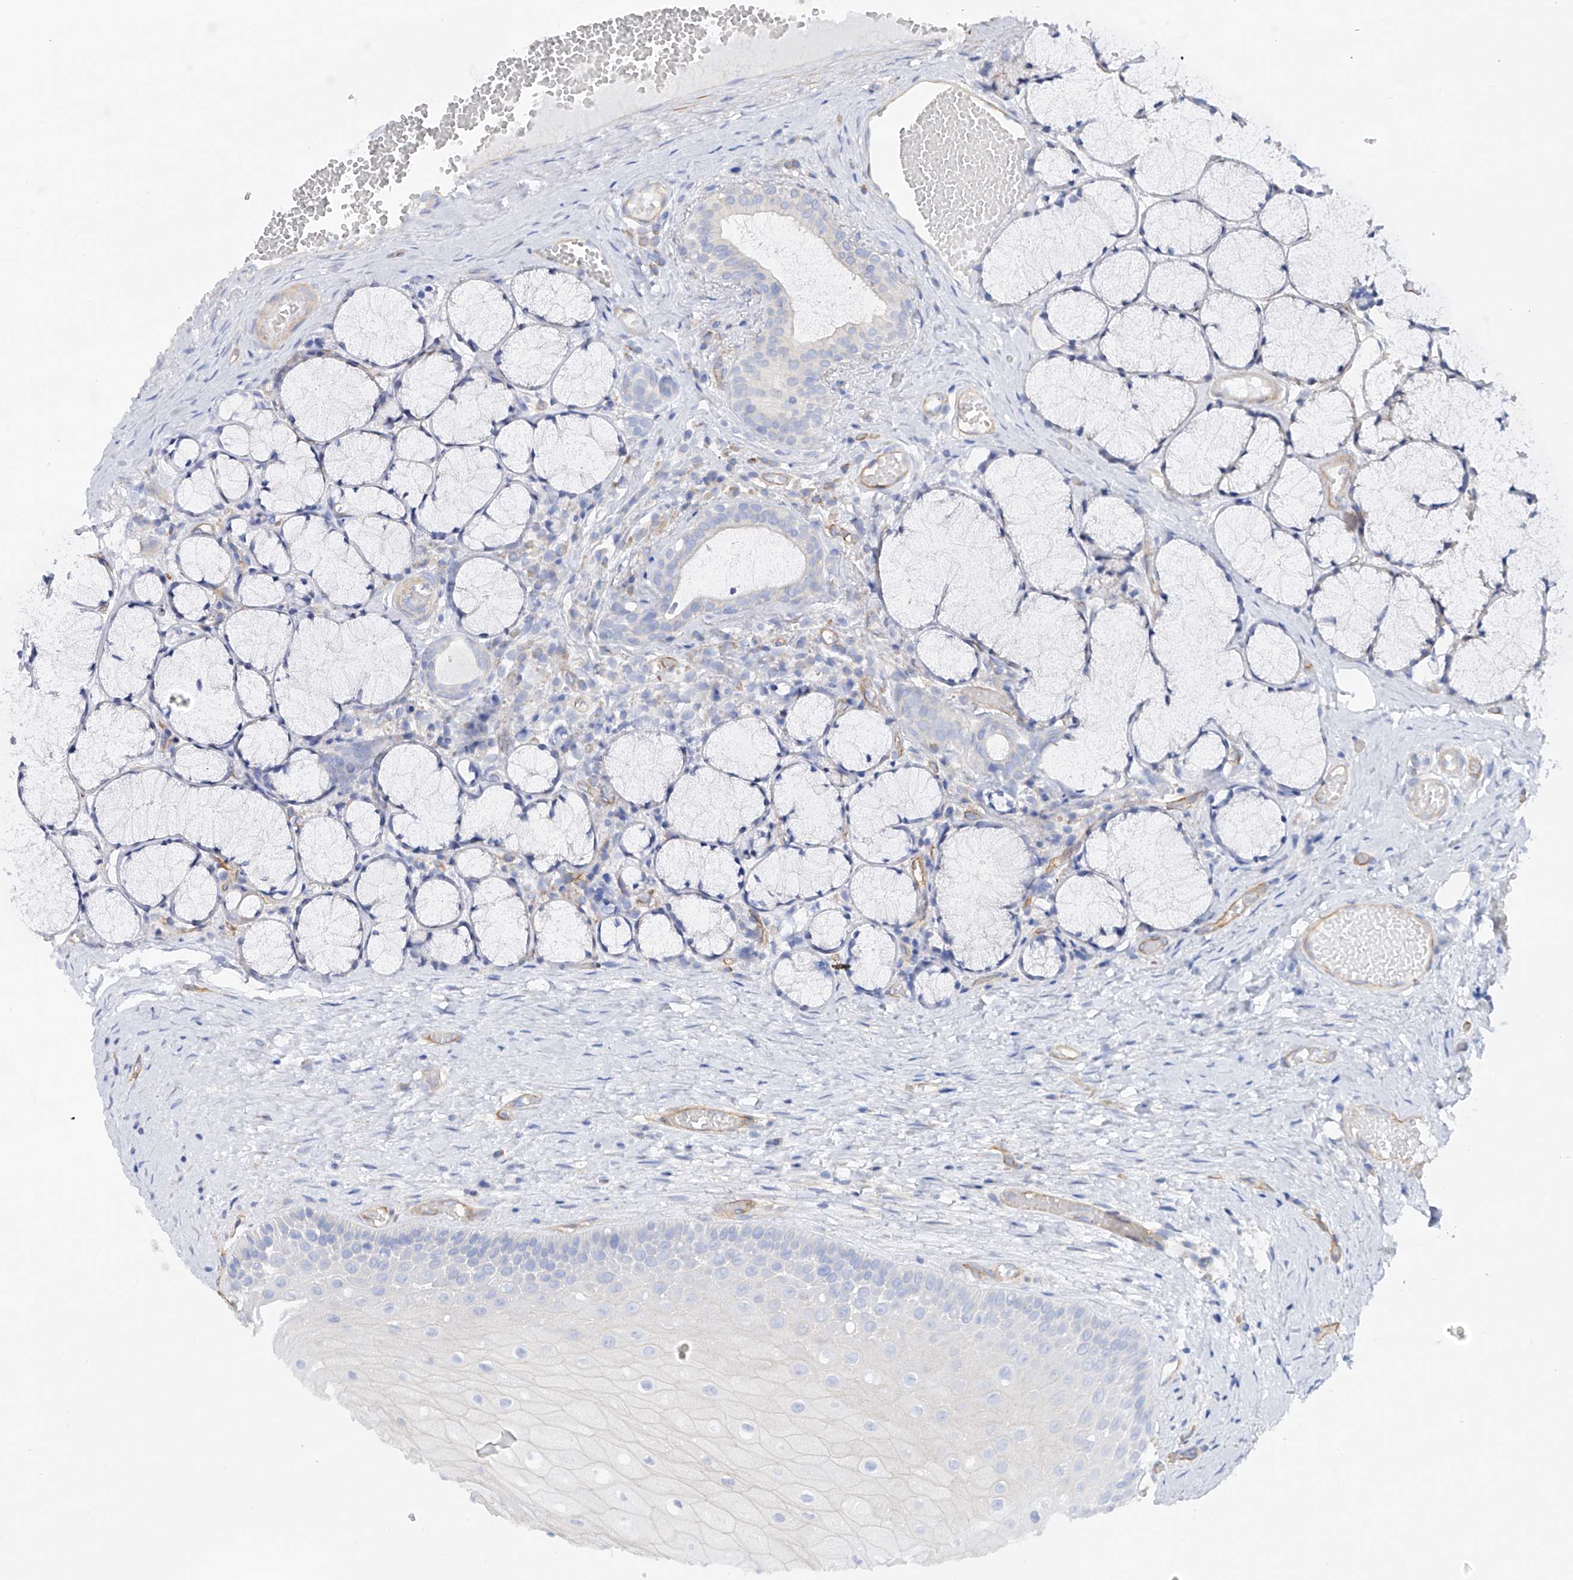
{"staining": {"intensity": "negative", "quantity": "none", "location": "none"}, "tissue": "oral mucosa", "cell_type": "Squamous epithelial cells", "image_type": "normal", "snomed": [{"axis": "morphology", "description": "Normal tissue, NOS"}, {"axis": "topography", "description": "Oral tissue"}], "caption": "A high-resolution image shows immunohistochemistry staining of unremarkable oral mucosa, which reveals no significant expression in squamous epithelial cells.", "gene": "LCA5", "patient": {"sex": "male", "age": 66}}